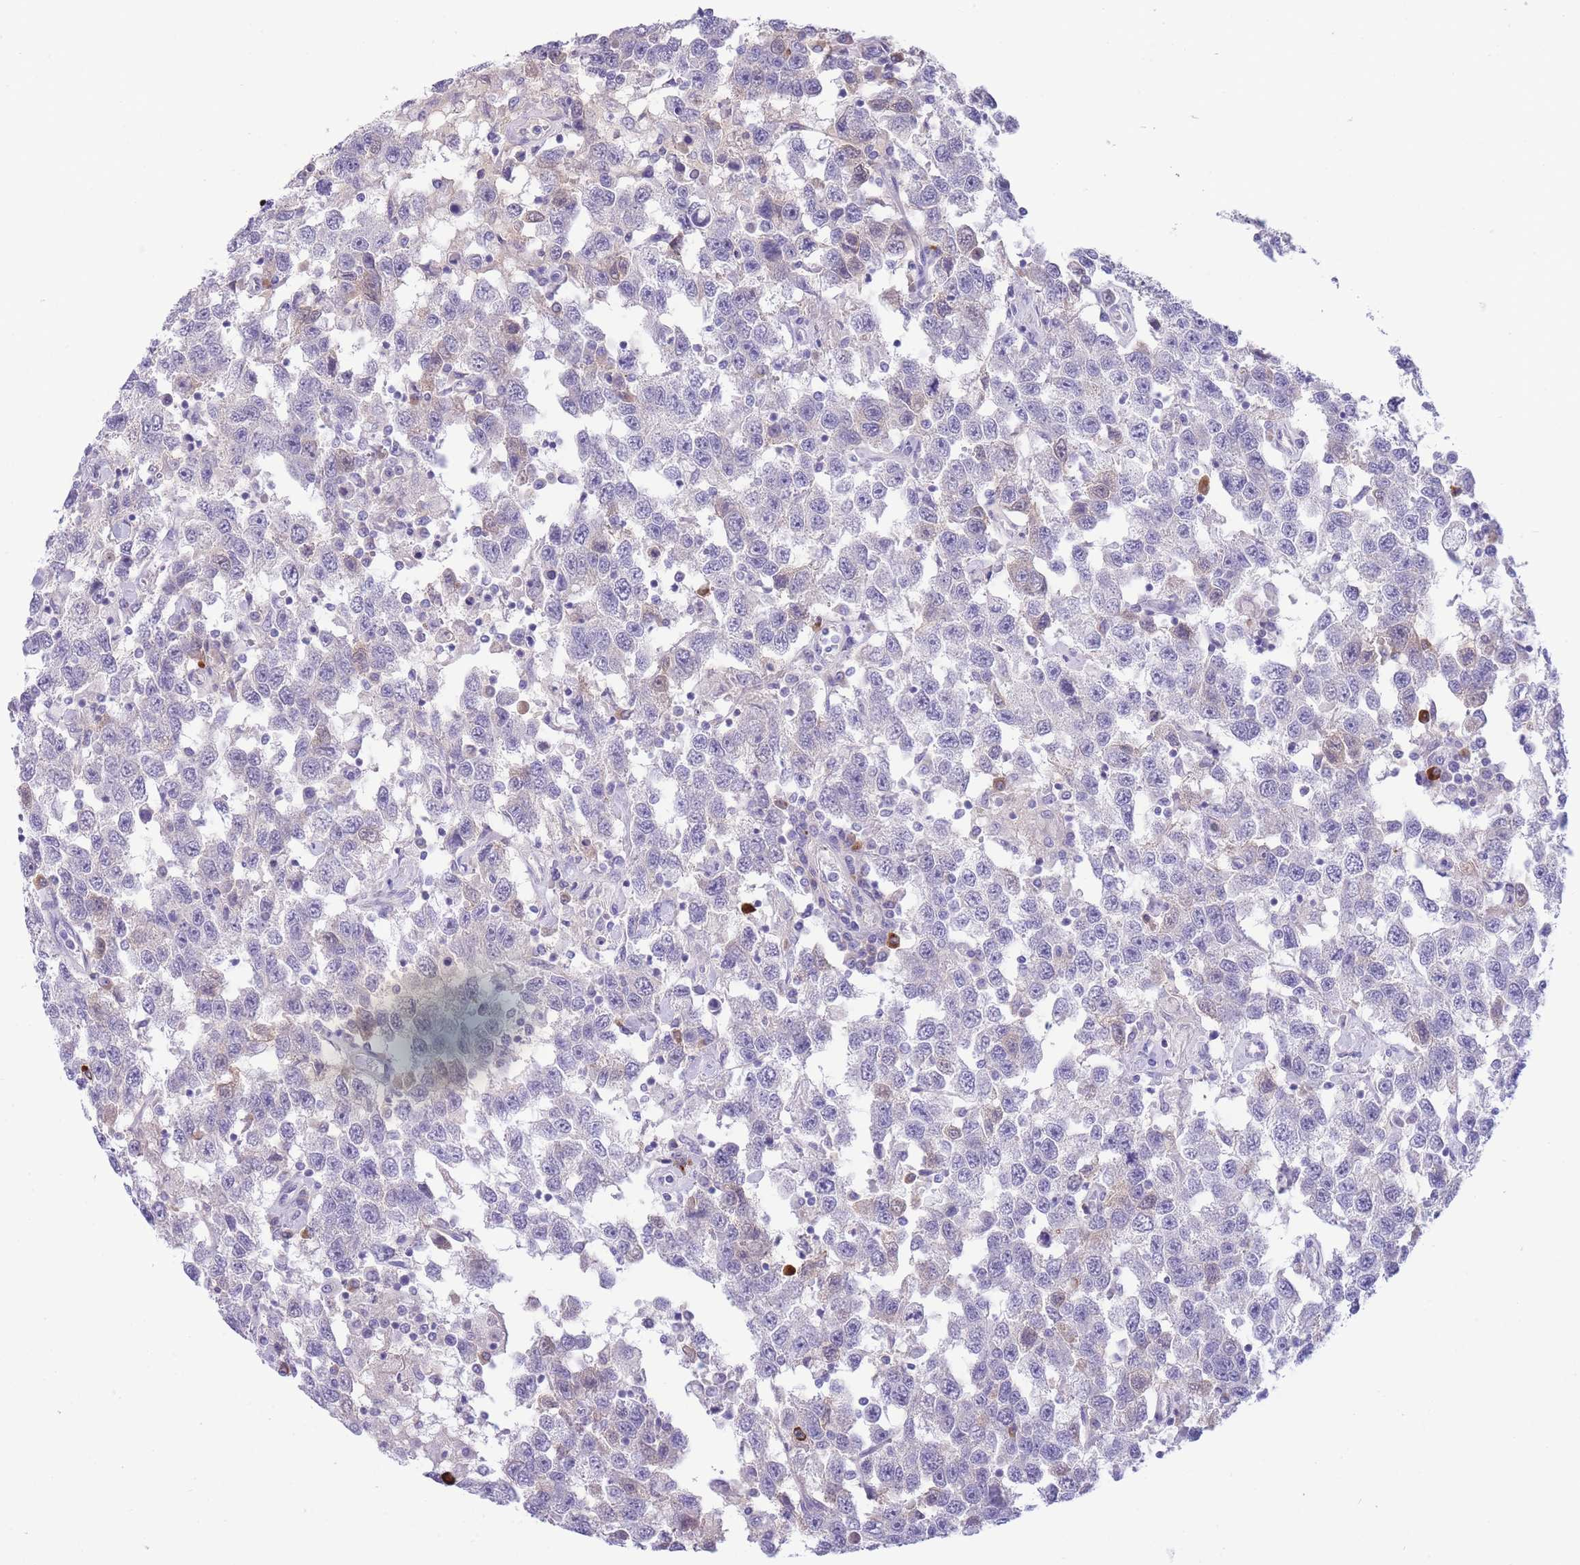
{"staining": {"intensity": "weak", "quantity": "<25%", "location": "cytoplasmic/membranous"}, "tissue": "testis cancer", "cell_type": "Tumor cells", "image_type": "cancer", "snomed": [{"axis": "morphology", "description": "Seminoma, NOS"}, {"axis": "topography", "description": "Testis"}], "caption": "Seminoma (testis) stained for a protein using immunohistochemistry (IHC) exhibits no positivity tumor cells.", "gene": "ASAP3", "patient": {"sex": "male", "age": 41}}